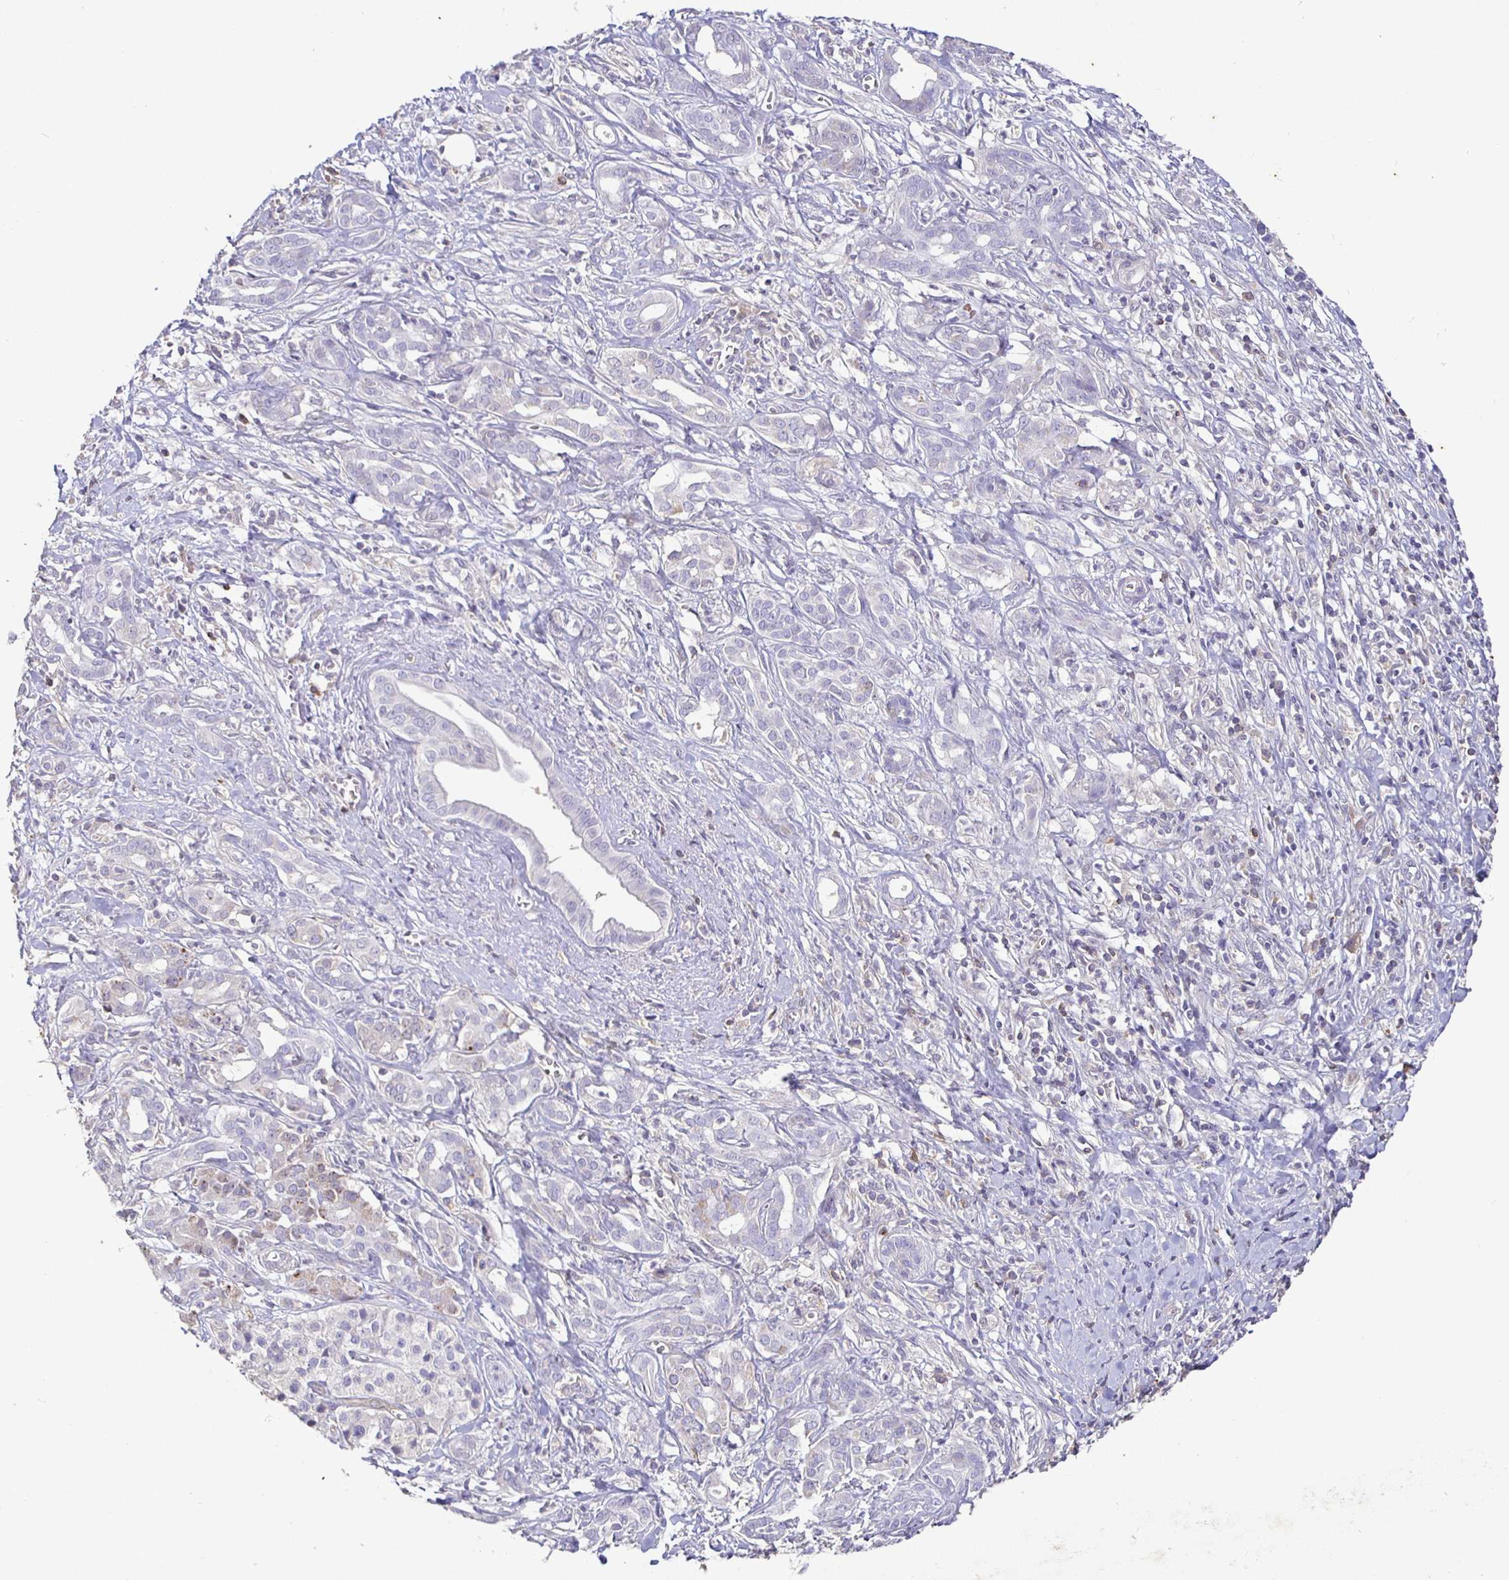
{"staining": {"intensity": "negative", "quantity": "none", "location": "none"}, "tissue": "pancreatic cancer", "cell_type": "Tumor cells", "image_type": "cancer", "snomed": [{"axis": "morphology", "description": "Adenocarcinoma, NOS"}, {"axis": "topography", "description": "Pancreas"}], "caption": "High power microscopy histopathology image of an IHC photomicrograph of pancreatic cancer, revealing no significant staining in tumor cells. Nuclei are stained in blue.", "gene": "SHISA4", "patient": {"sex": "male", "age": 61}}